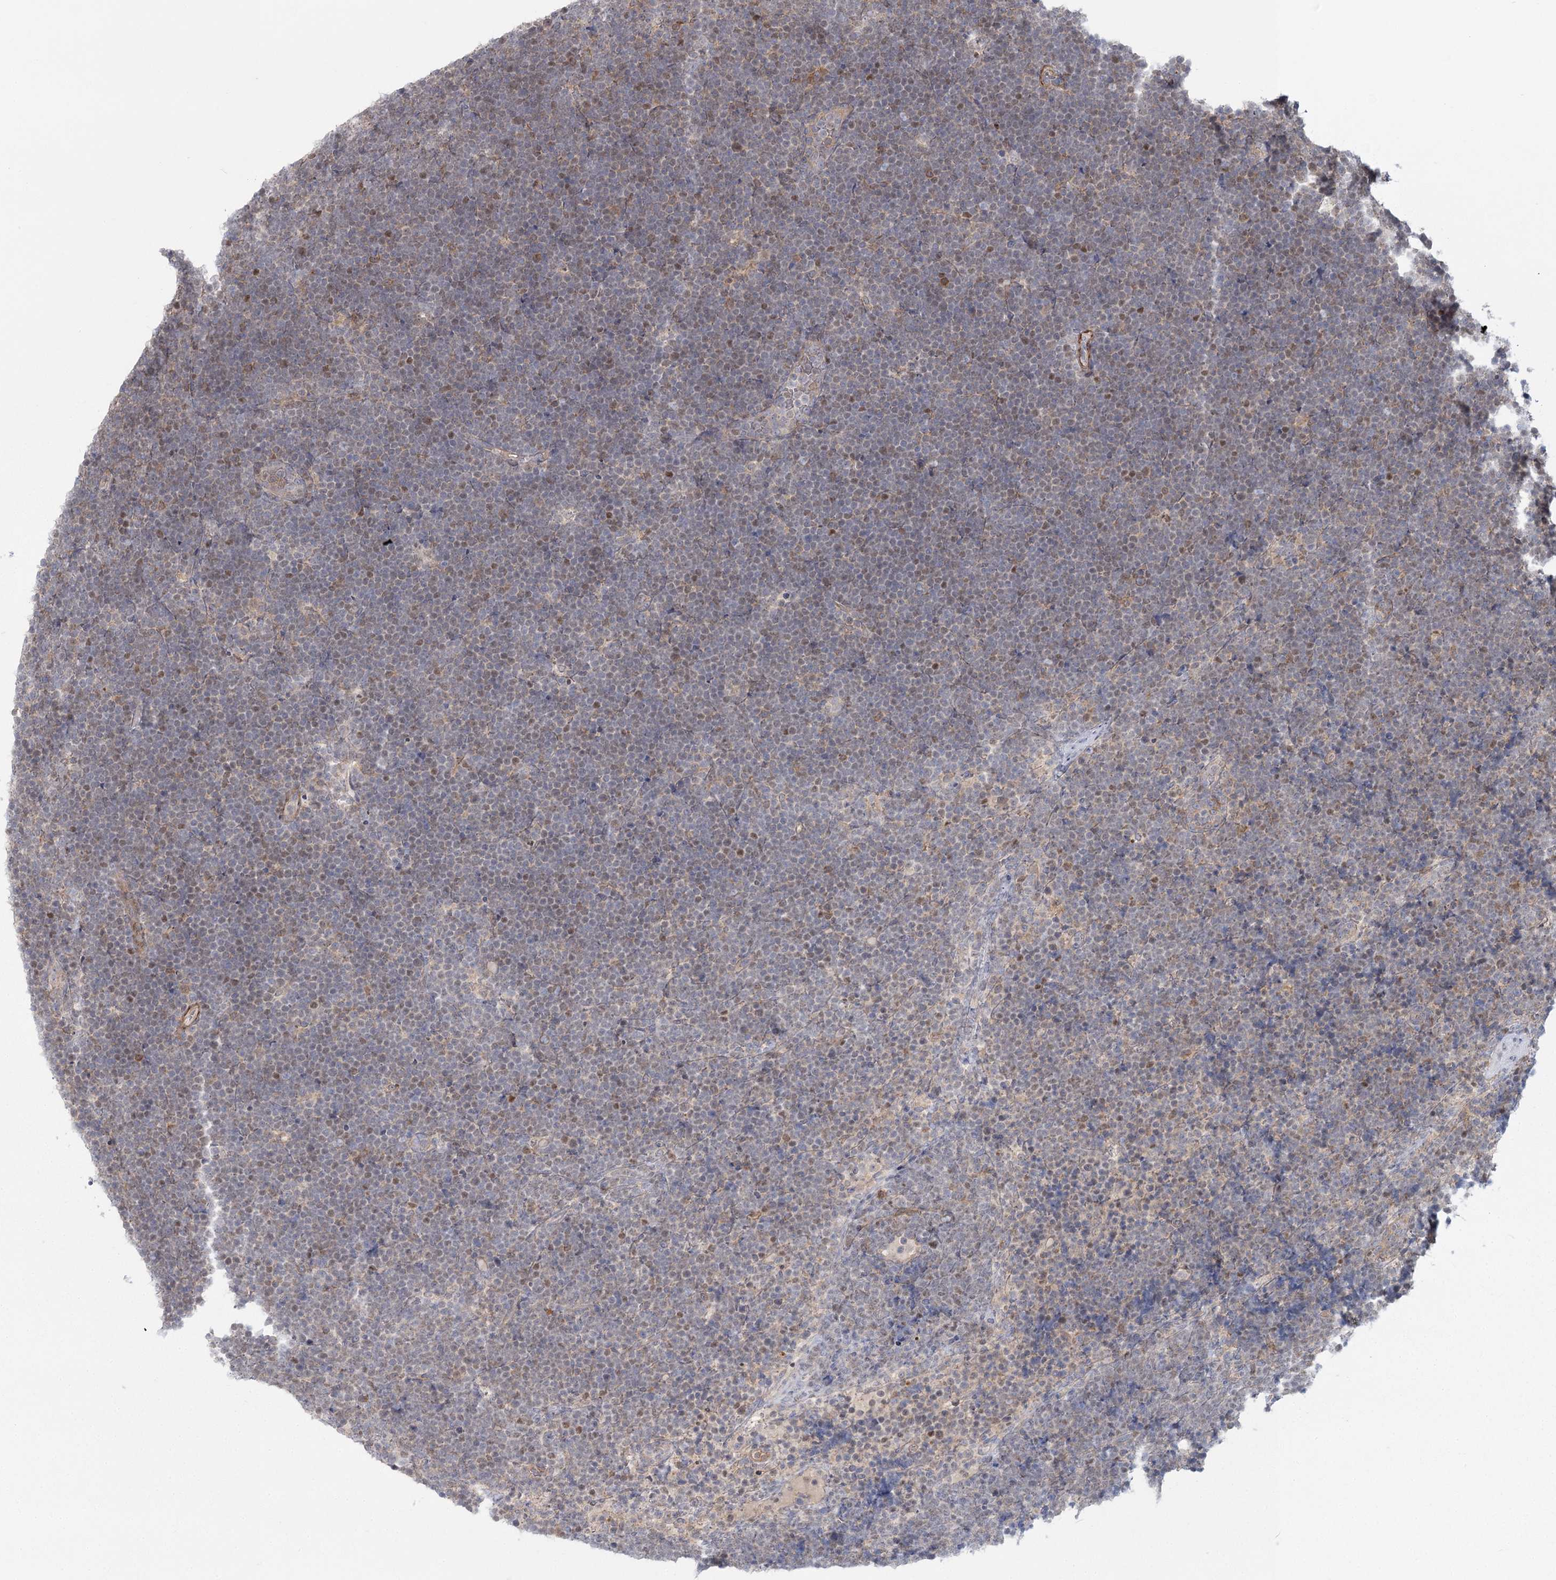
{"staining": {"intensity": "weak", "quantity": "25%-75%", "location": "cytoplasmic/membranous,nuclear"}, "tissue": "lymphoma", "cell_type": "Tumor cells", "image_type": "cancer", "snomed": [{"axis": "morphology", "description": "Malignant lymphoma, non-Hodgkin's type, High grade"}, {"axis": "topography", "description": "Lymph node"}], "caption": "Protein staining displays weak cytoplasmic/membranous and nuclear positivity in approximately 25%-75% of tumor cells in malignant lymphoma, non-Hodgkin's type (high-grade).", "gene": "USP11", "patient": {"sex": "male", "age": 13}}